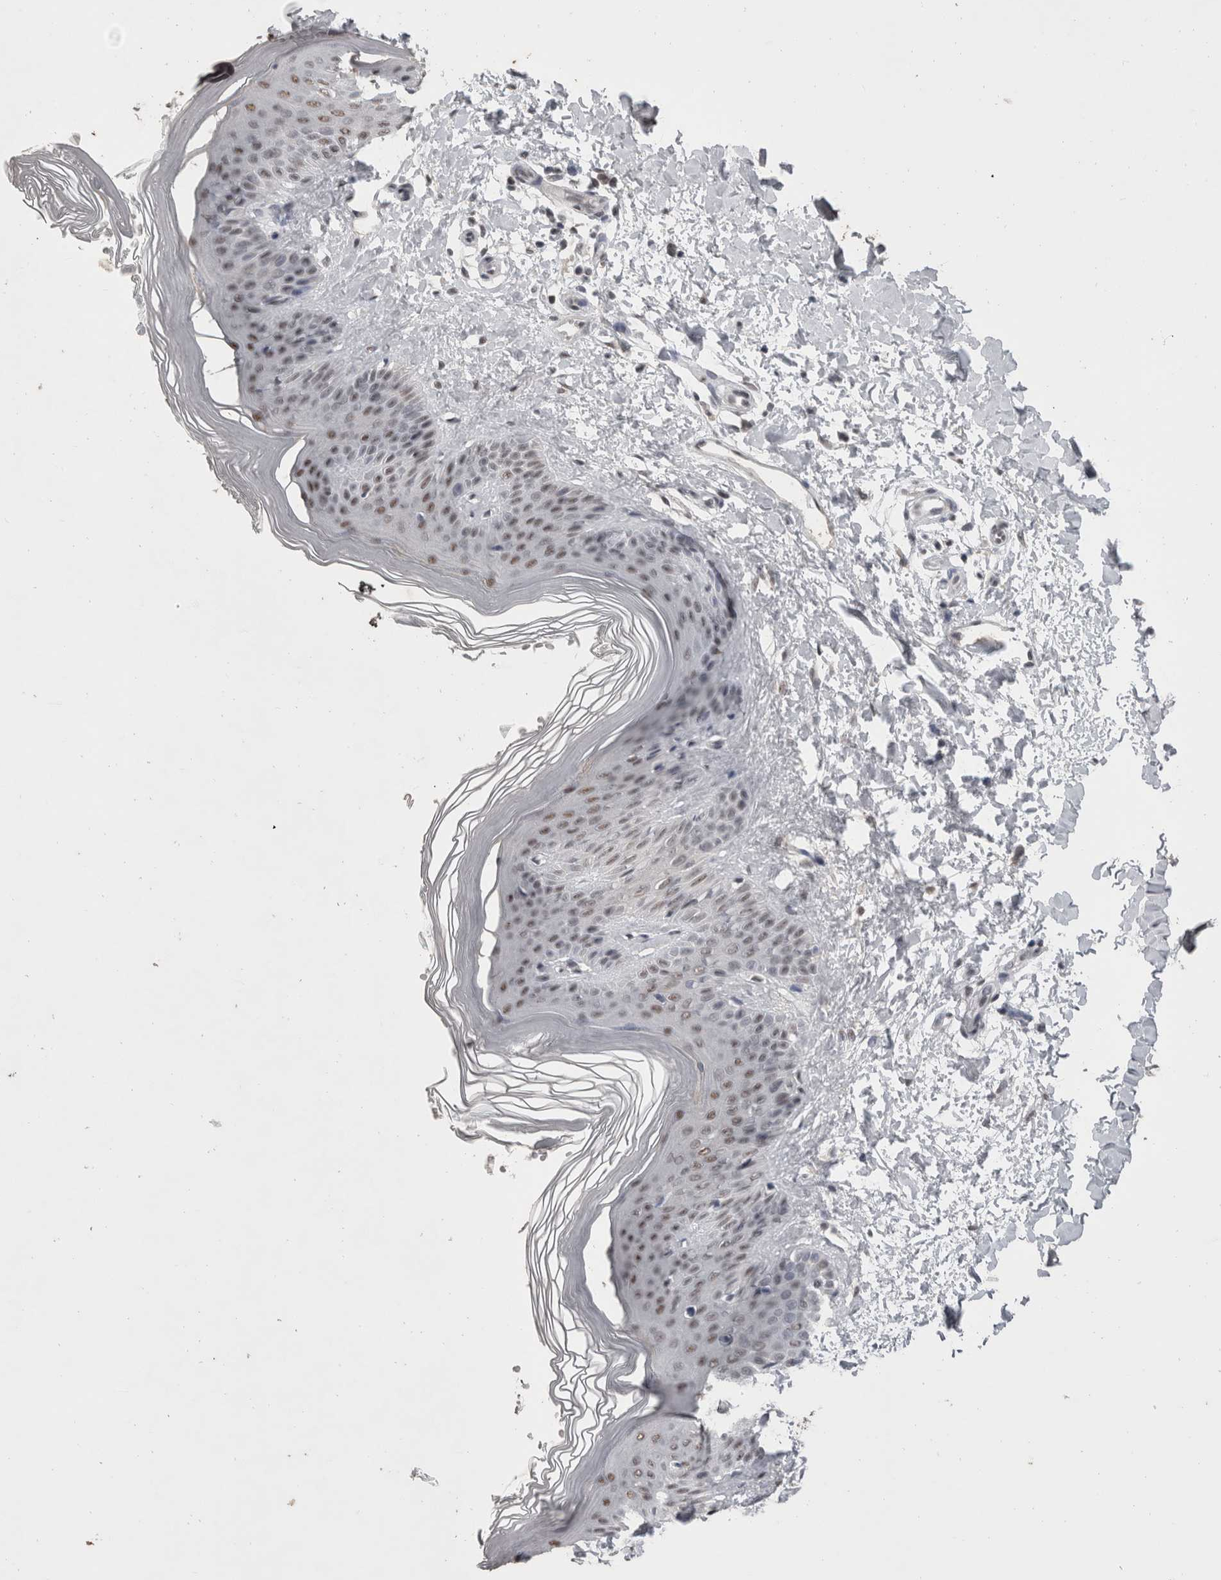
{"staining": {"intensity": "negative", "quantity": "none", "location": "none"}, "tissue": "skin", "cell_type": "Fibroblasts", "image_type": "normal", "snomed": [{"axis": "morphology", "description": "Normal tissue, NOS"}, {"axis": "morphology", "description": "Malignant melanoma, Metastatic site"}, {"axis": "topography", "description": "Skin"}], "caption": "Skin stained for a protein using IHC demonstrates no staining fibroblasts.", "gene": "DDX17", "patient": {"sex": "male", "age": 41}}